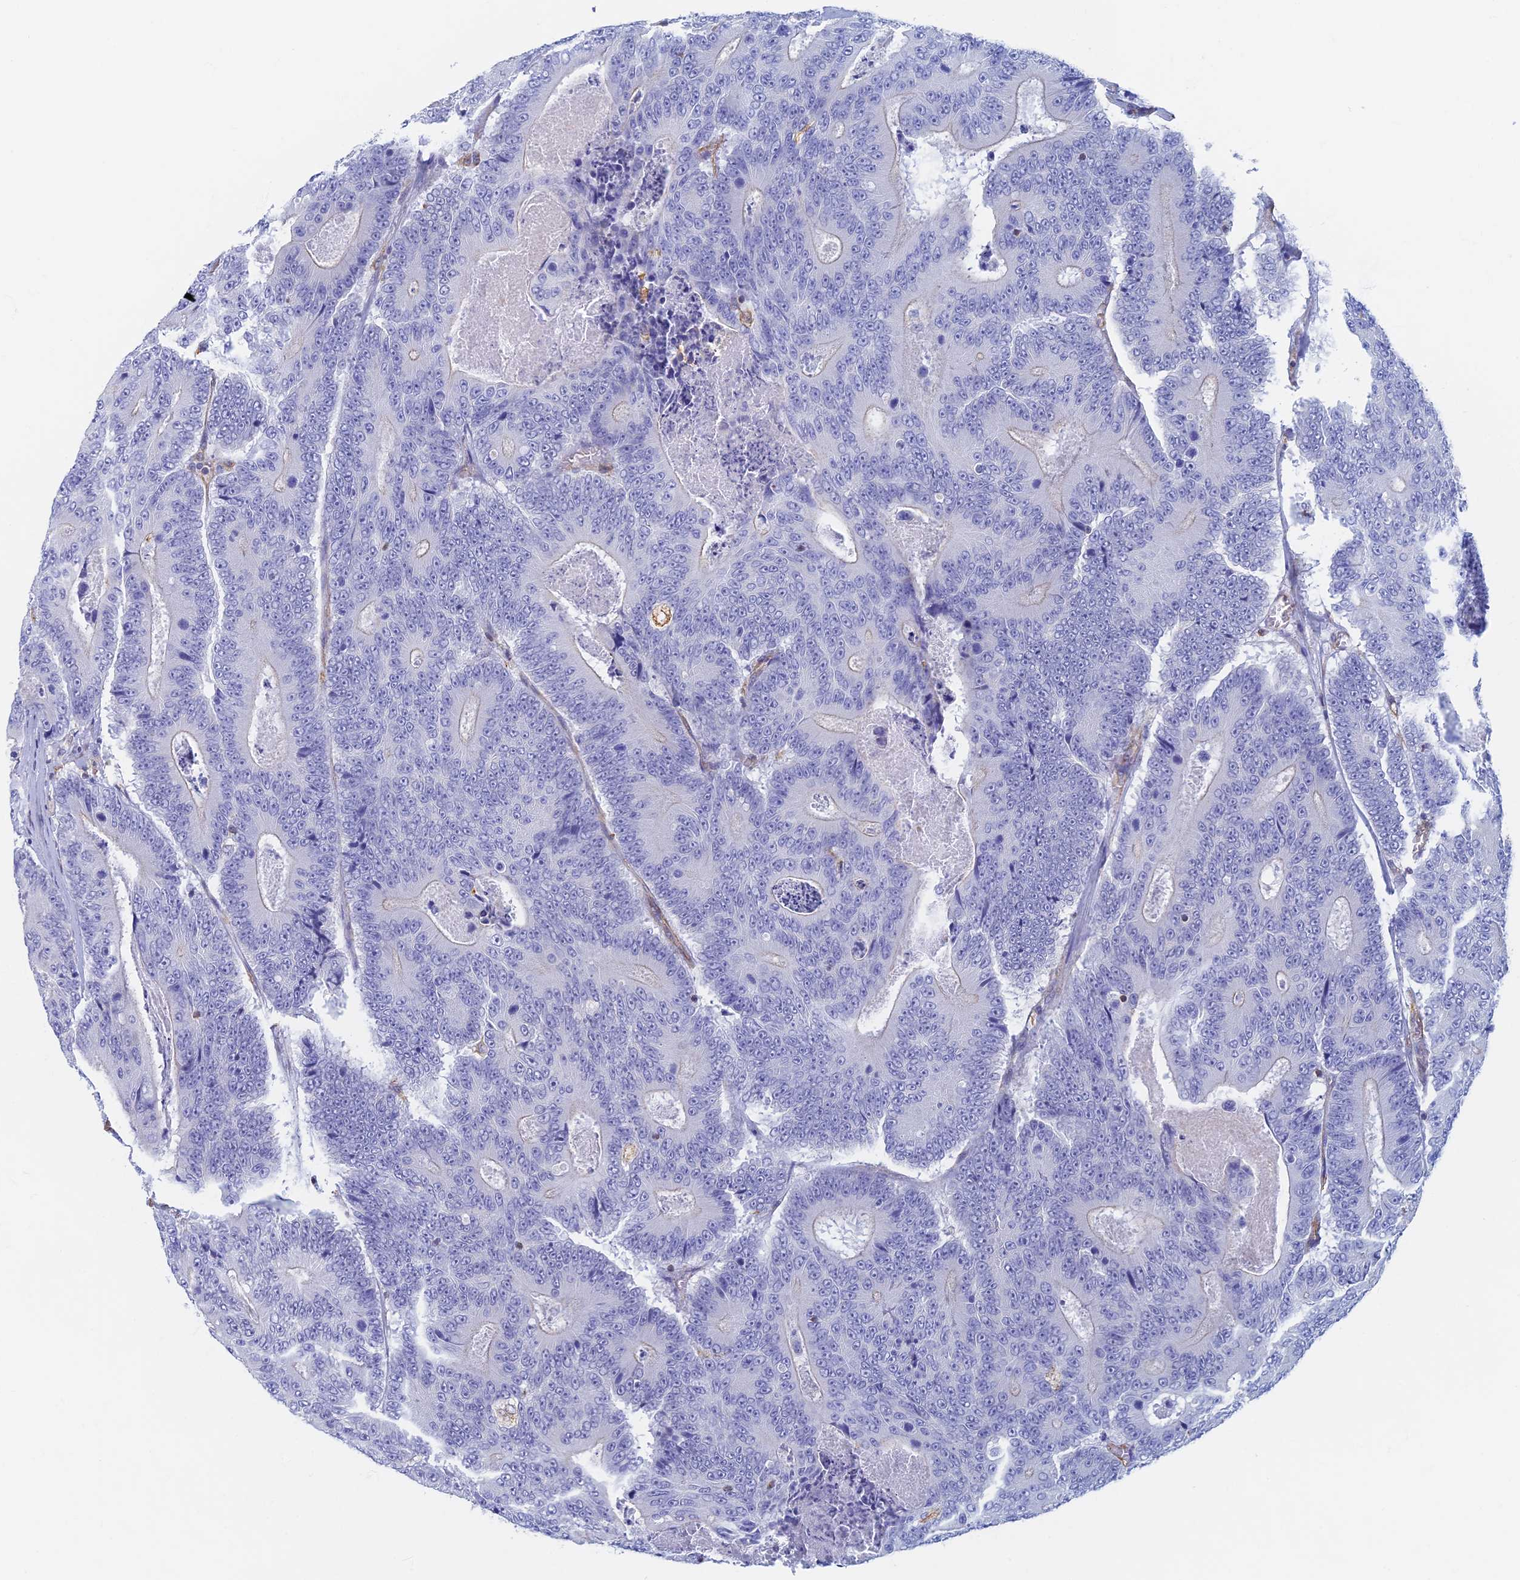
{"staining": {"intensity": "negative", "quantity": "none", "location": "none"}, "tissue": "colorectal cancer", "cell_type": "Tumor cells", "image_type": "cancer", "snomed": [{"axis": "morphology", "description": "Adenocarcinoma, NOS"}, {"axis": "topography", "description": "Colon"}], "caption": "Tumor cells are negative for brown protein staining in colorectal cancer.", "gene": "RMC1", "patient": {"sex": "male", "age": 83}}